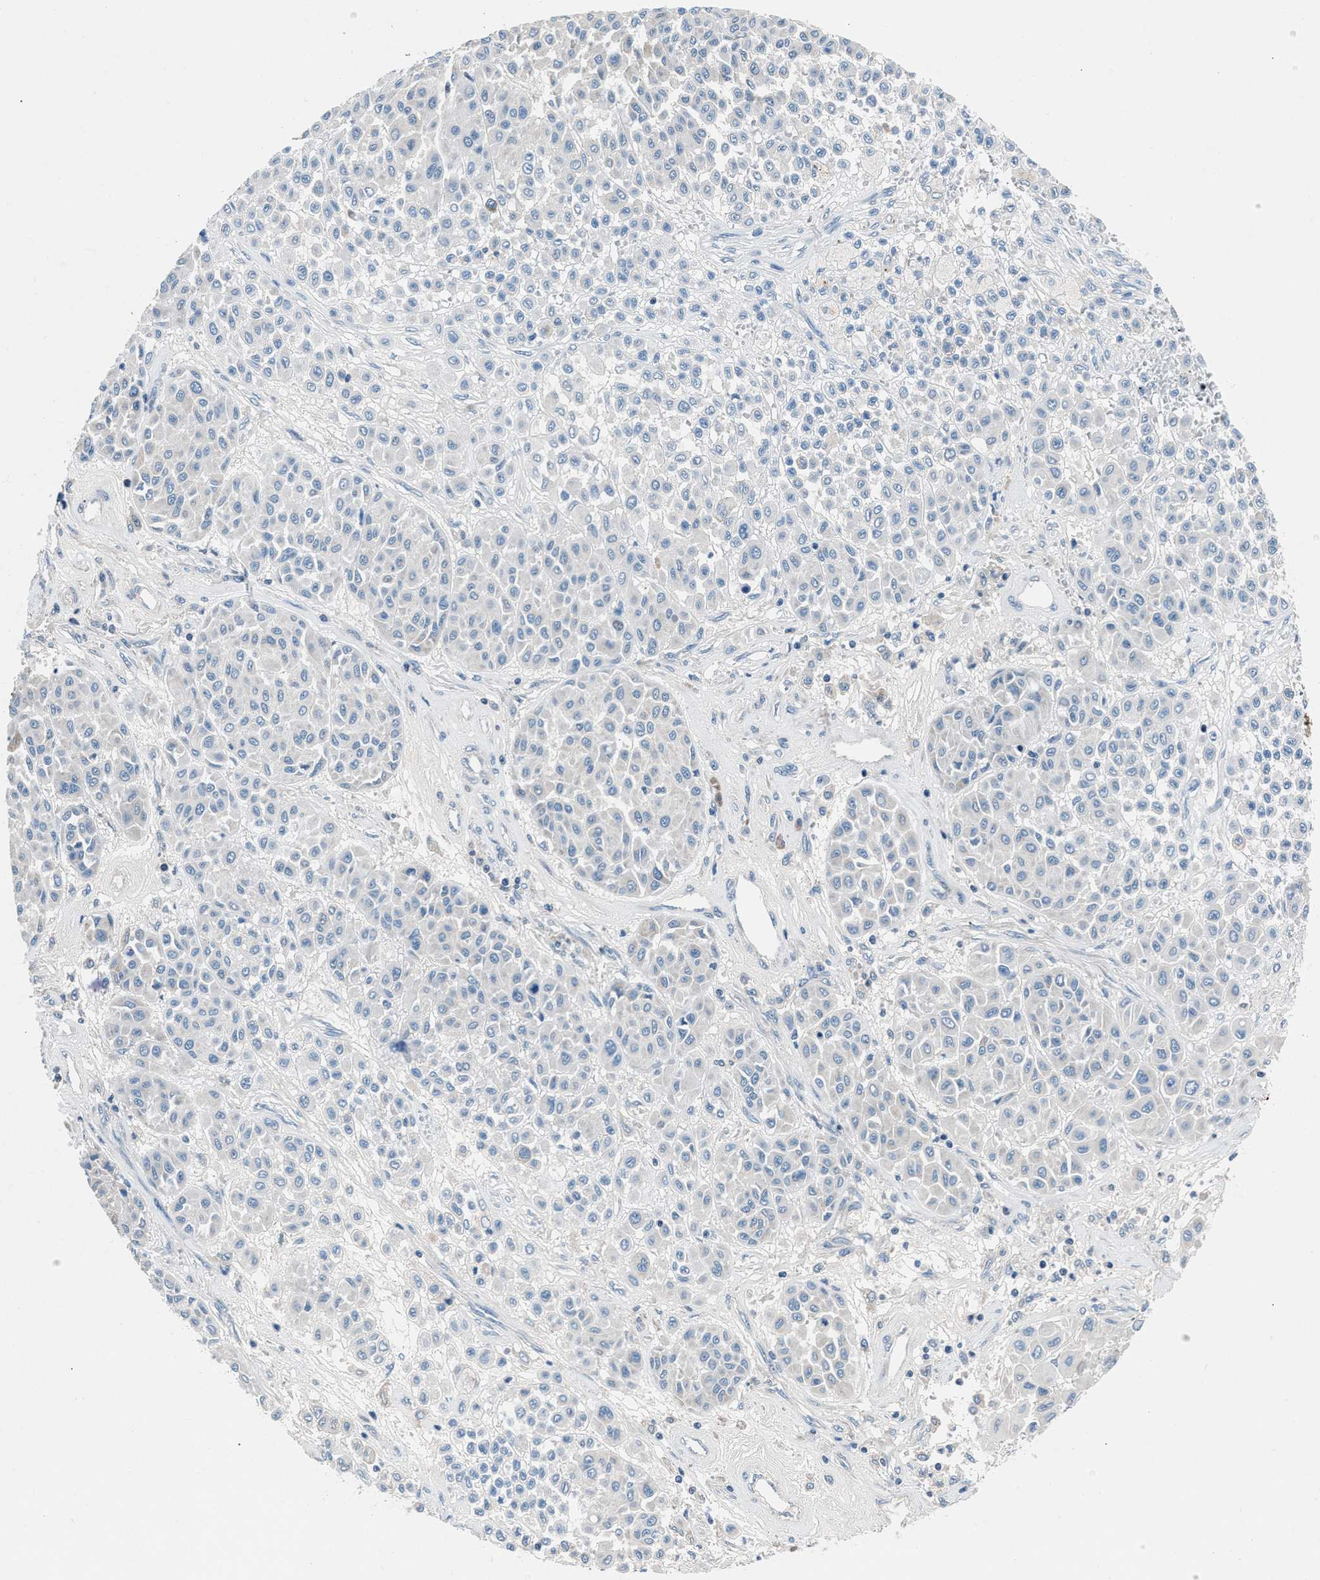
{"staining": {"intensity": "negative", "quantity": "none", "location": "none"}, "tissue": "melanoma", "cell_type": "Tumor cells", "image_type": "cancer", "snomed": [{"axis": "morphology", "description": "Malignant melanoma, Metastatic site"}, {"axis": "topography", "description": "Soft tissue"}], "caption": "Tumor cells are negative for brown protein staining in melanoma.", "gene": "DENND6B", "patient": {"sex": "male", "age": 41}}